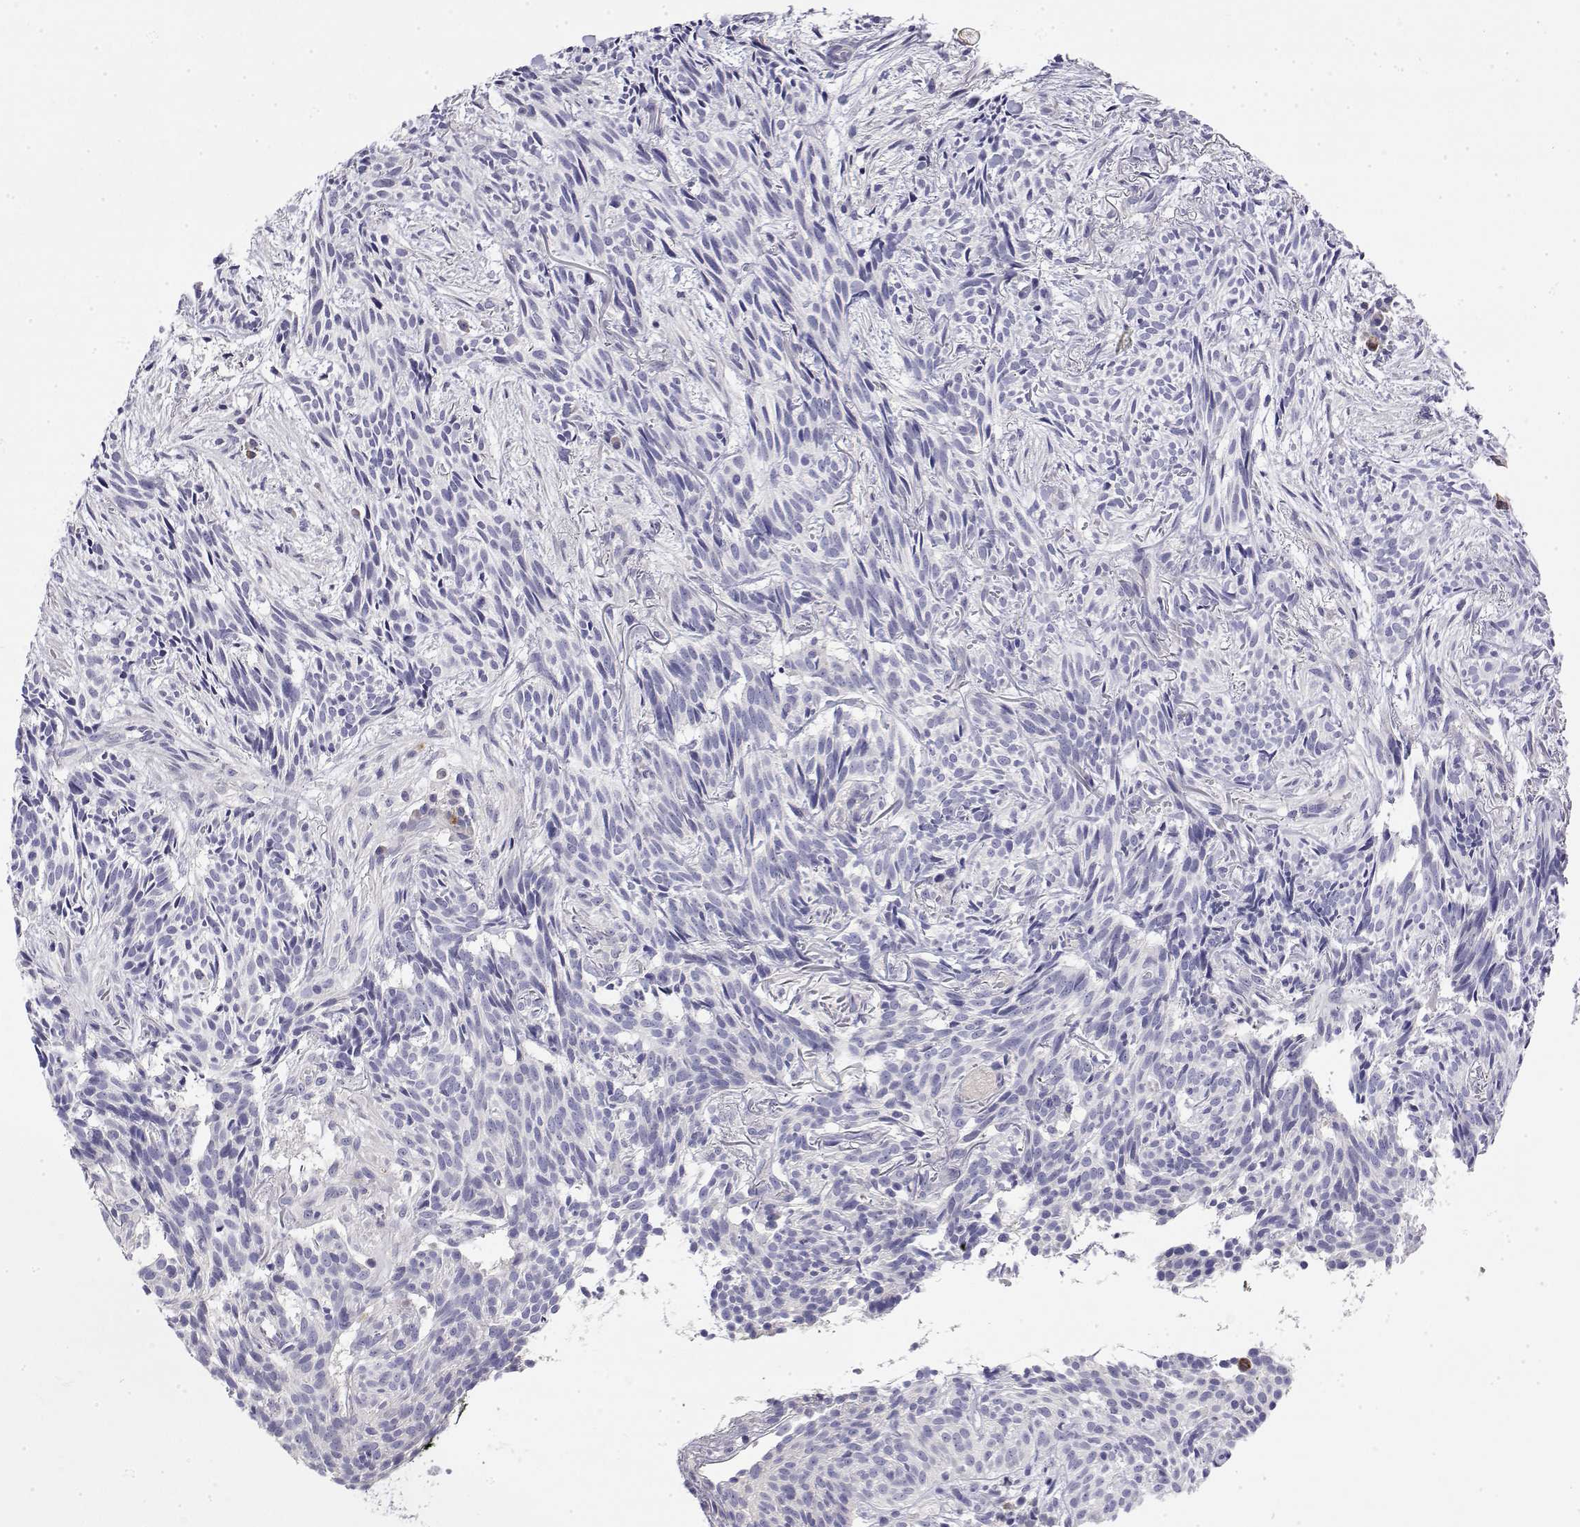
{"staining": {"intensity": "negative", "quantity": "none", "location": "none"}, "tissue": "skin cancer", "cell_type": "Tumor cells", "image_type": "cancer", "snomed": [{"axis": "morphology", "description": "Basal cell carcinoma"}, {"axis": "topography", "description": "Skin"}], "caption": "Human basal cell carcinoma (skin) stained for a protein using IHC displays no expression in tumor cells.", "gene": "LY6D", "patient": {"sex": "male", "age": 71}}